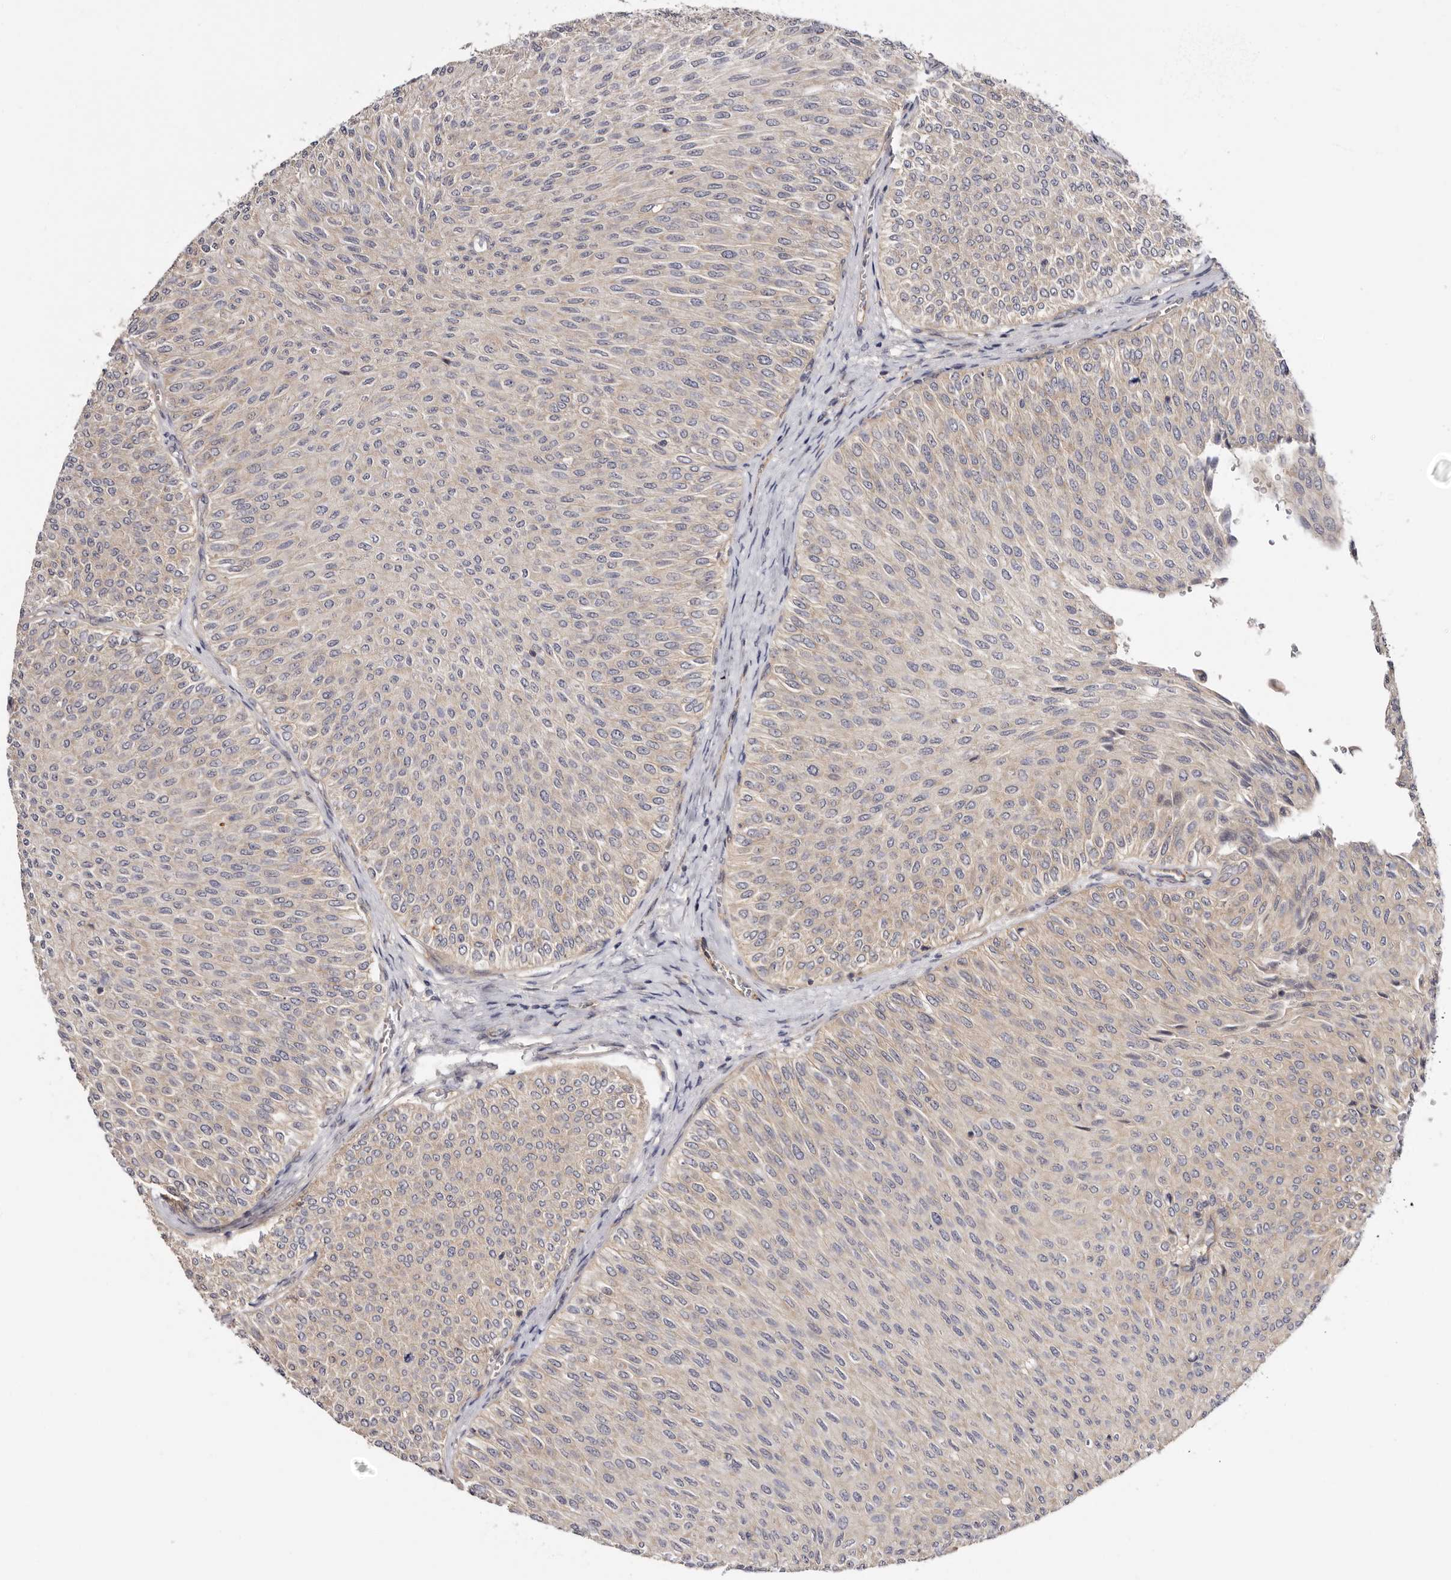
{"staining": {"intensity": "weak", "quantity": "25%-75%", "location": "cytoplasmic/membranous"}, "tissue": "urothelial cancer", "cell_type": "Tumor cells", "image_type": "cancer", "snomed": [{"axis": "morphology", "description": "Urothelial carcinoma, Low grade"}, {"axis": "topography", "description": "Urinary bladder"}], "caption": "Tumor cells demonstrate low levels of weak cytoplasmic/membranous staining in approximately 25%-75% of cells in urothelial cancer. The staining is performed using DAB (3,3'-diaminobenzidine) brown chromogen to label protein expression. The nuclei are counter-stained blue using hematoxylin.", "gene": "PANK4", "patient": {"sex": "male", "age": 78}}